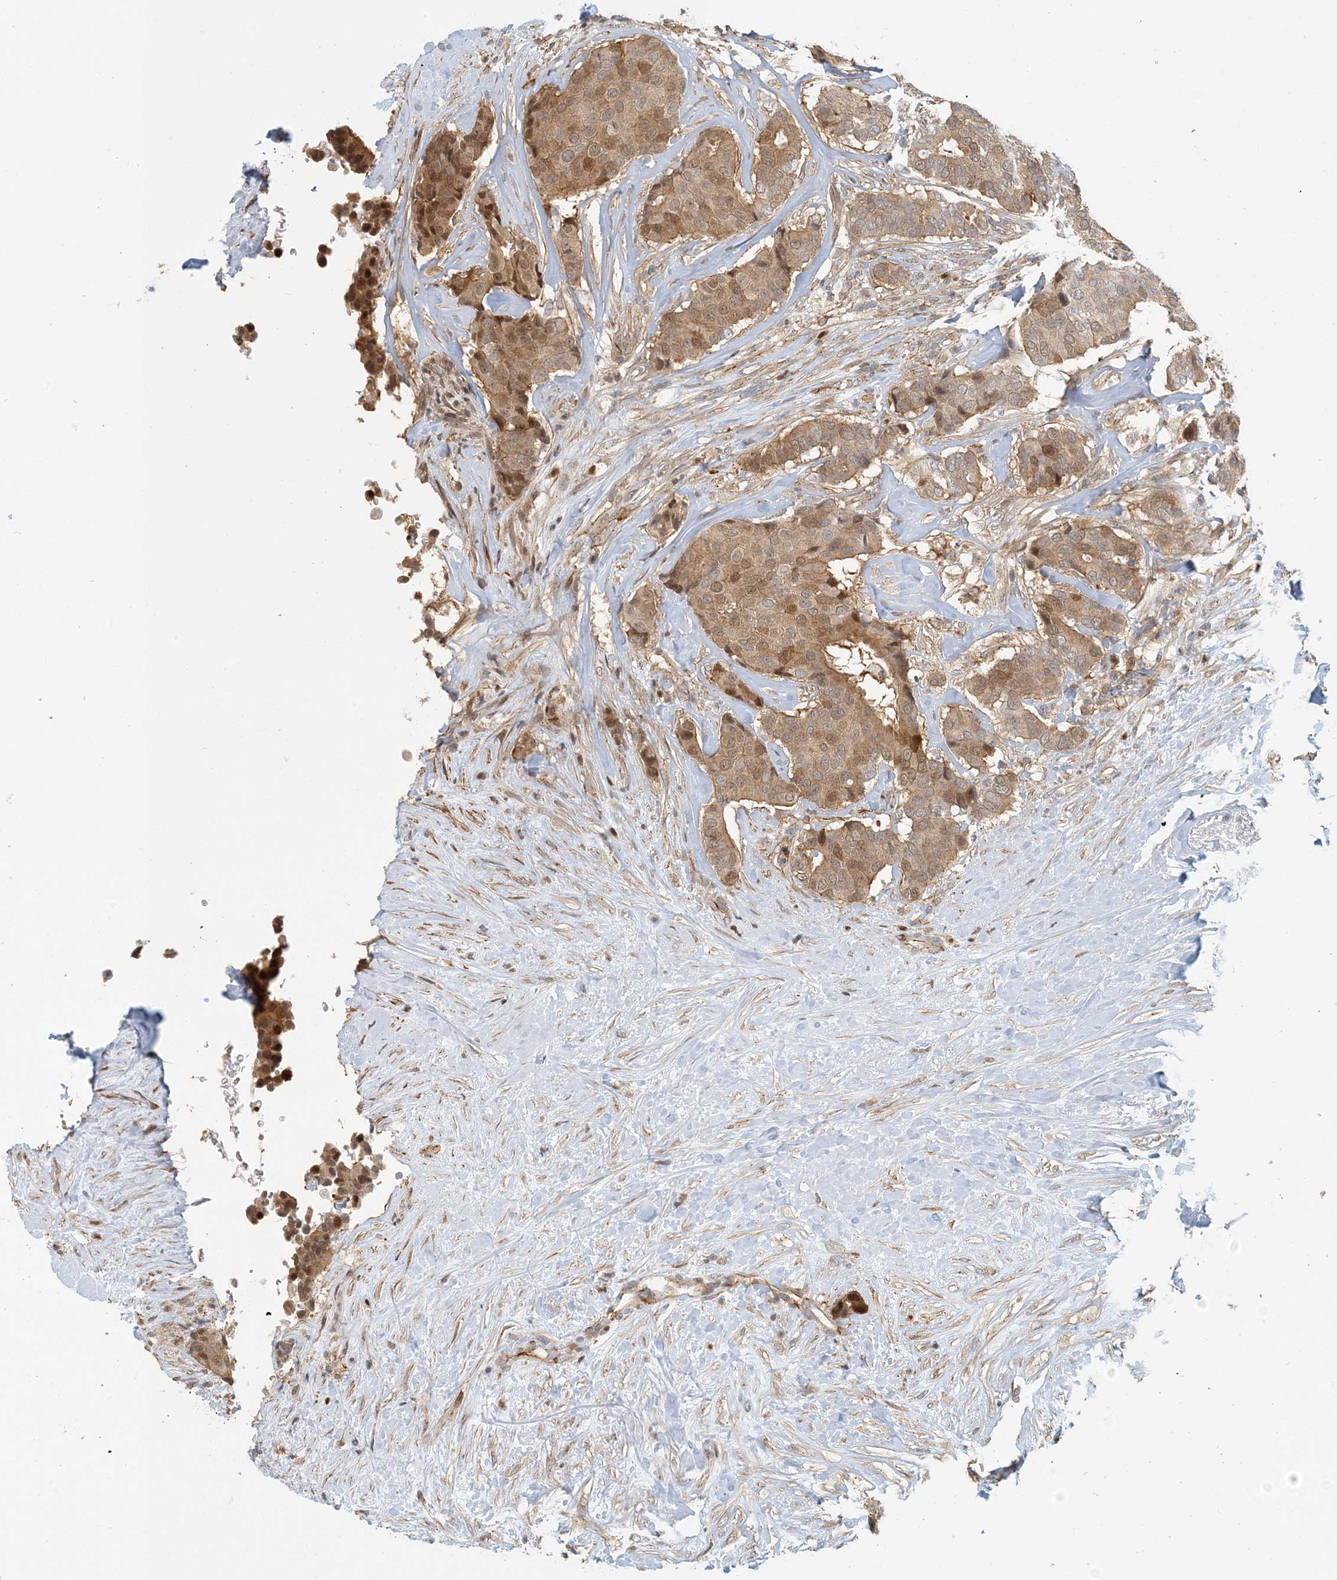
{"staining": {"intensity": "moderate", "quantity": "25%-75%", "location": "cytoplasmic/membranous,nuclear"}, "tissue": "breast cancer", "cell_type": "Tumor cells", "image_type": "cancer", "snomed": [{"axis": "morphology", "description": "Duct carcinoma"}, {"axis": "topography", "description": "Breast"}], "caption": "Immunohistochemical staining of human breast cancer shows medium levels of moderate cytoplasmic/membranous and nuclear expression in about 25%-75% of tumor cells.", "gene": "MAPKBP1", "patient": {"sex": "female", "age": 75}}